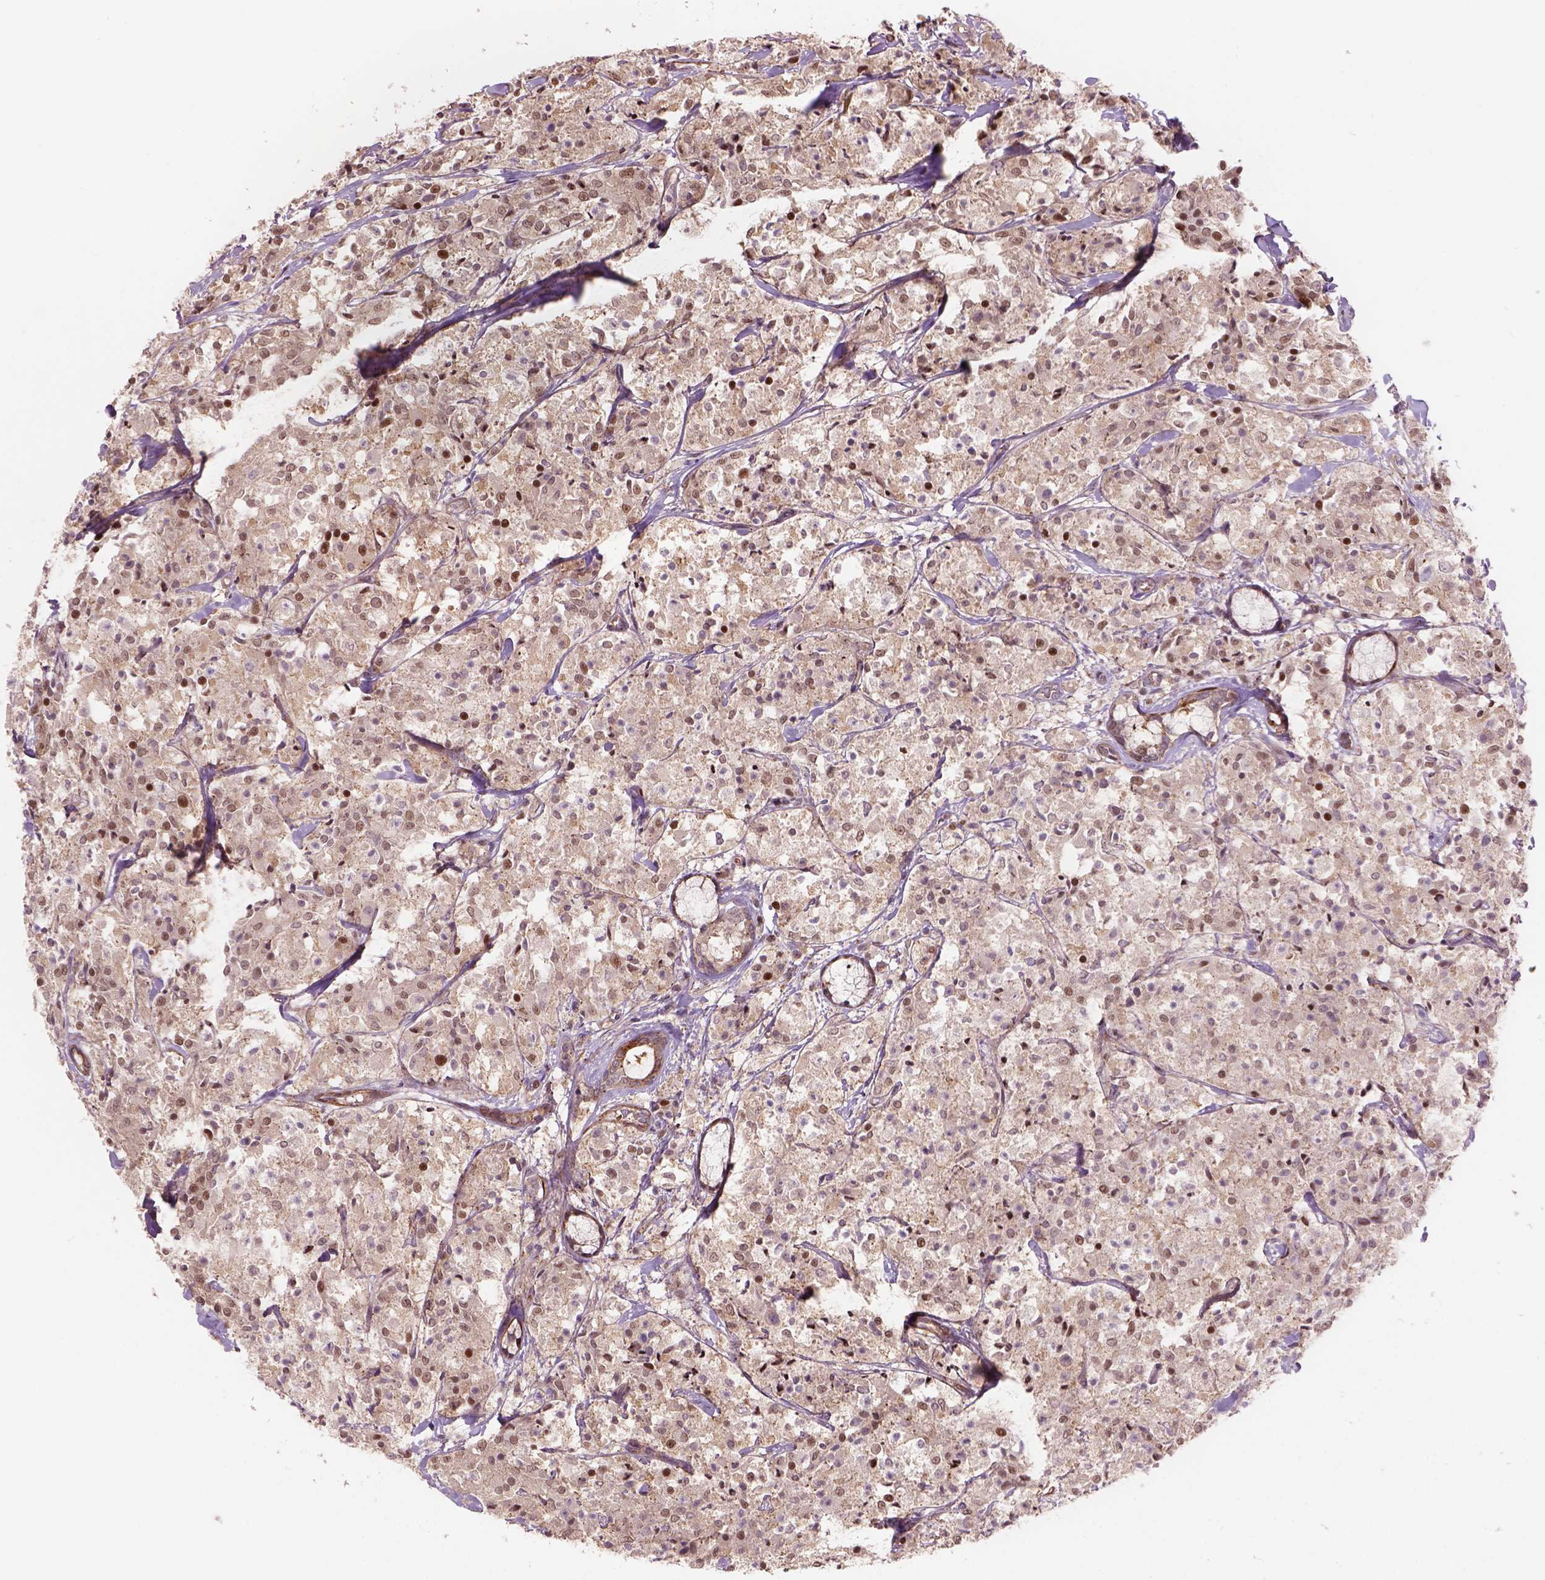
{"staining": {"intensity": "moderate", "quantity": "<25%", "location": "cytoplasmic/membranous,nuclear"}, "tissue": "carcinoid", "cell_type": "Tumor cells", "image_type": "cancer", "snomed": [{"axis": "morphology", "description": "Carcinoid, malignant, NOS"}, {"axis": "topography", "description": "Lung"}], "caption": "An image of carcinoid stained for a protein reveals moderate cytoplasmic/membranous and nuclear brown staining in tumor cells. The staining was performed using DAB (3,3'-diaminobenzidine) to visualize the protein expression in brown, while the nuclei were stained in blue with hematoxylin (Magnification: 20x).", "gene": "PSMD11", "patient": {"sex": "male", "age": 71}}